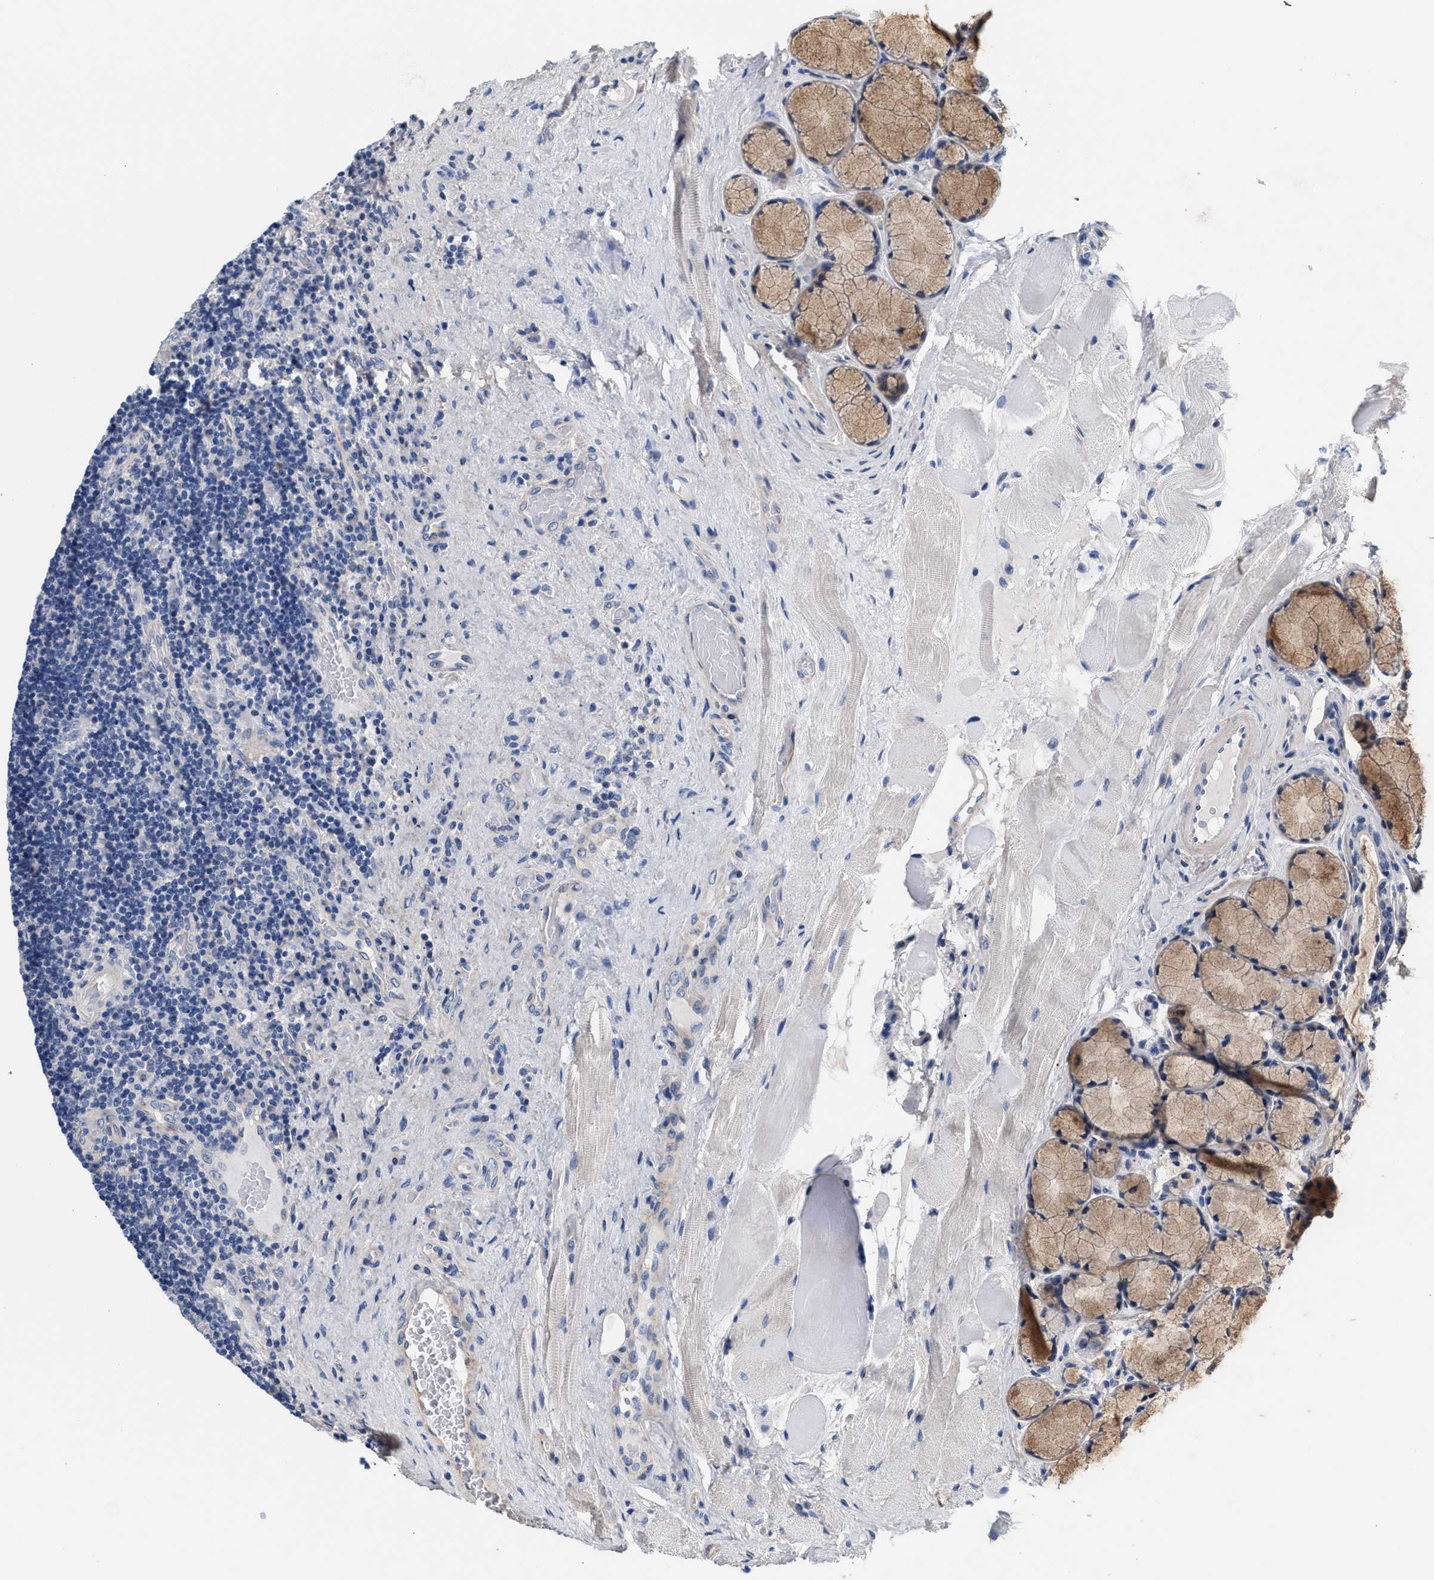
{"staining": {"intensity": "negative", "quantity": "none", "location": "none"}, "tissue": "lymphoma", "cell_type": "Tumor cells", "image_type": "cancer", "snomed": [{"axis": "morphology", "description": "Malignant lymphoma, non-Hodgkin's type, High grade"}, {"axis": "topography", "description": "Tonsil"}], "caption": "This is a histopathology image of immunohistochemistry staining of malignant lymphoma, non-Hodgkin's type (high-grade), which shows no staining in tumor cells.", "gene": "ACTL7B", "patient": {"sex": "female", "age": 36}}